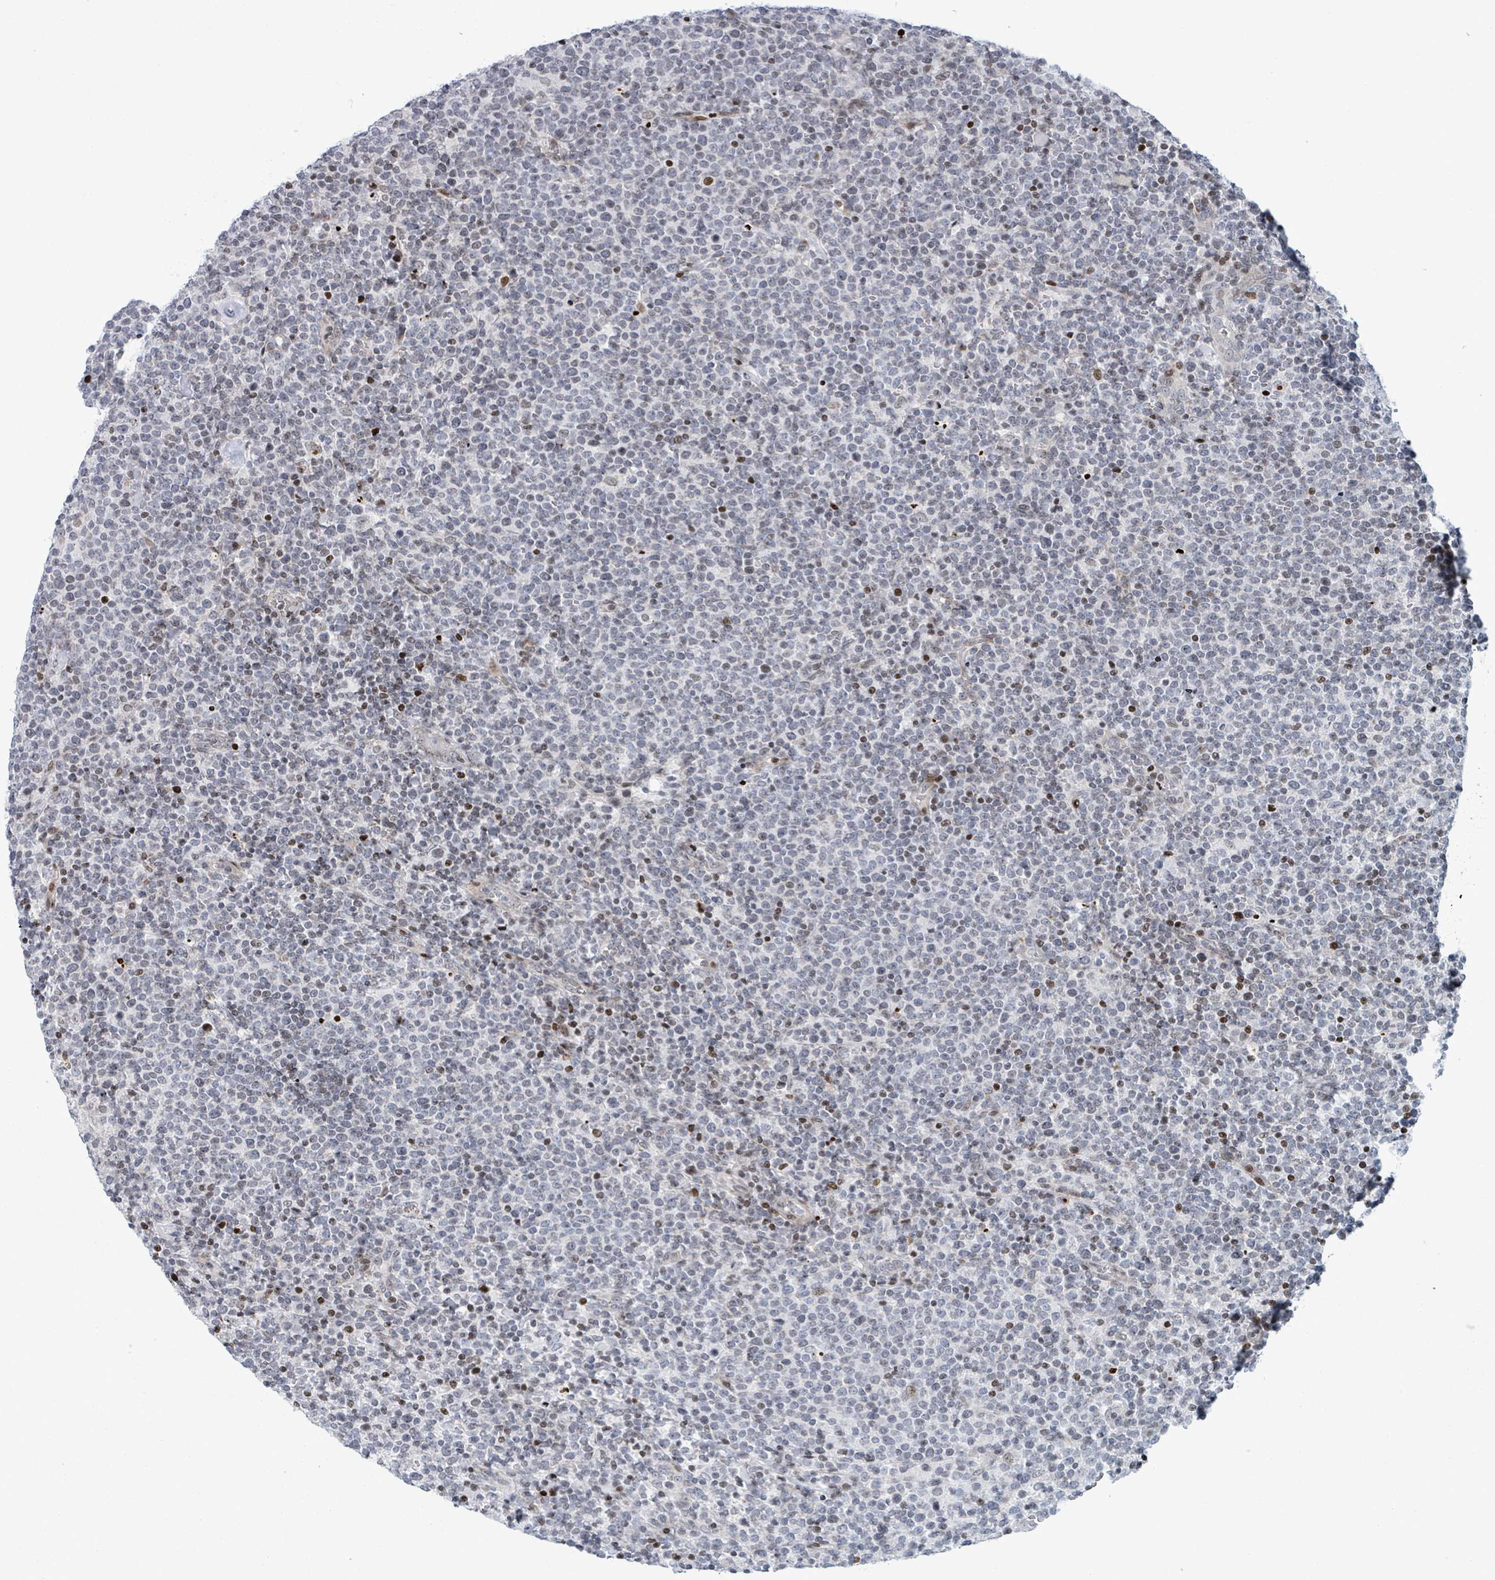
{"staining": {"intensity": "moderate", "quantity": "<25%", "location": "nuclear"}, "tissue": "lymphoma", "cell_type": "Tumor cells", "image_type": "cancer", "snomed": [{"axis": "morphology", "description": "Malignant lymphoma, non-Hodgkin's type, High grade"}, {"axis": "topography", "description": "Lymph node"}], "caption": "An image of human lymphoma stained for a protein exhibits moderate nuclear brown staining in tumor cells.", "gene": "FNDC4", "patient": {"sex": "male", "age": 61}}